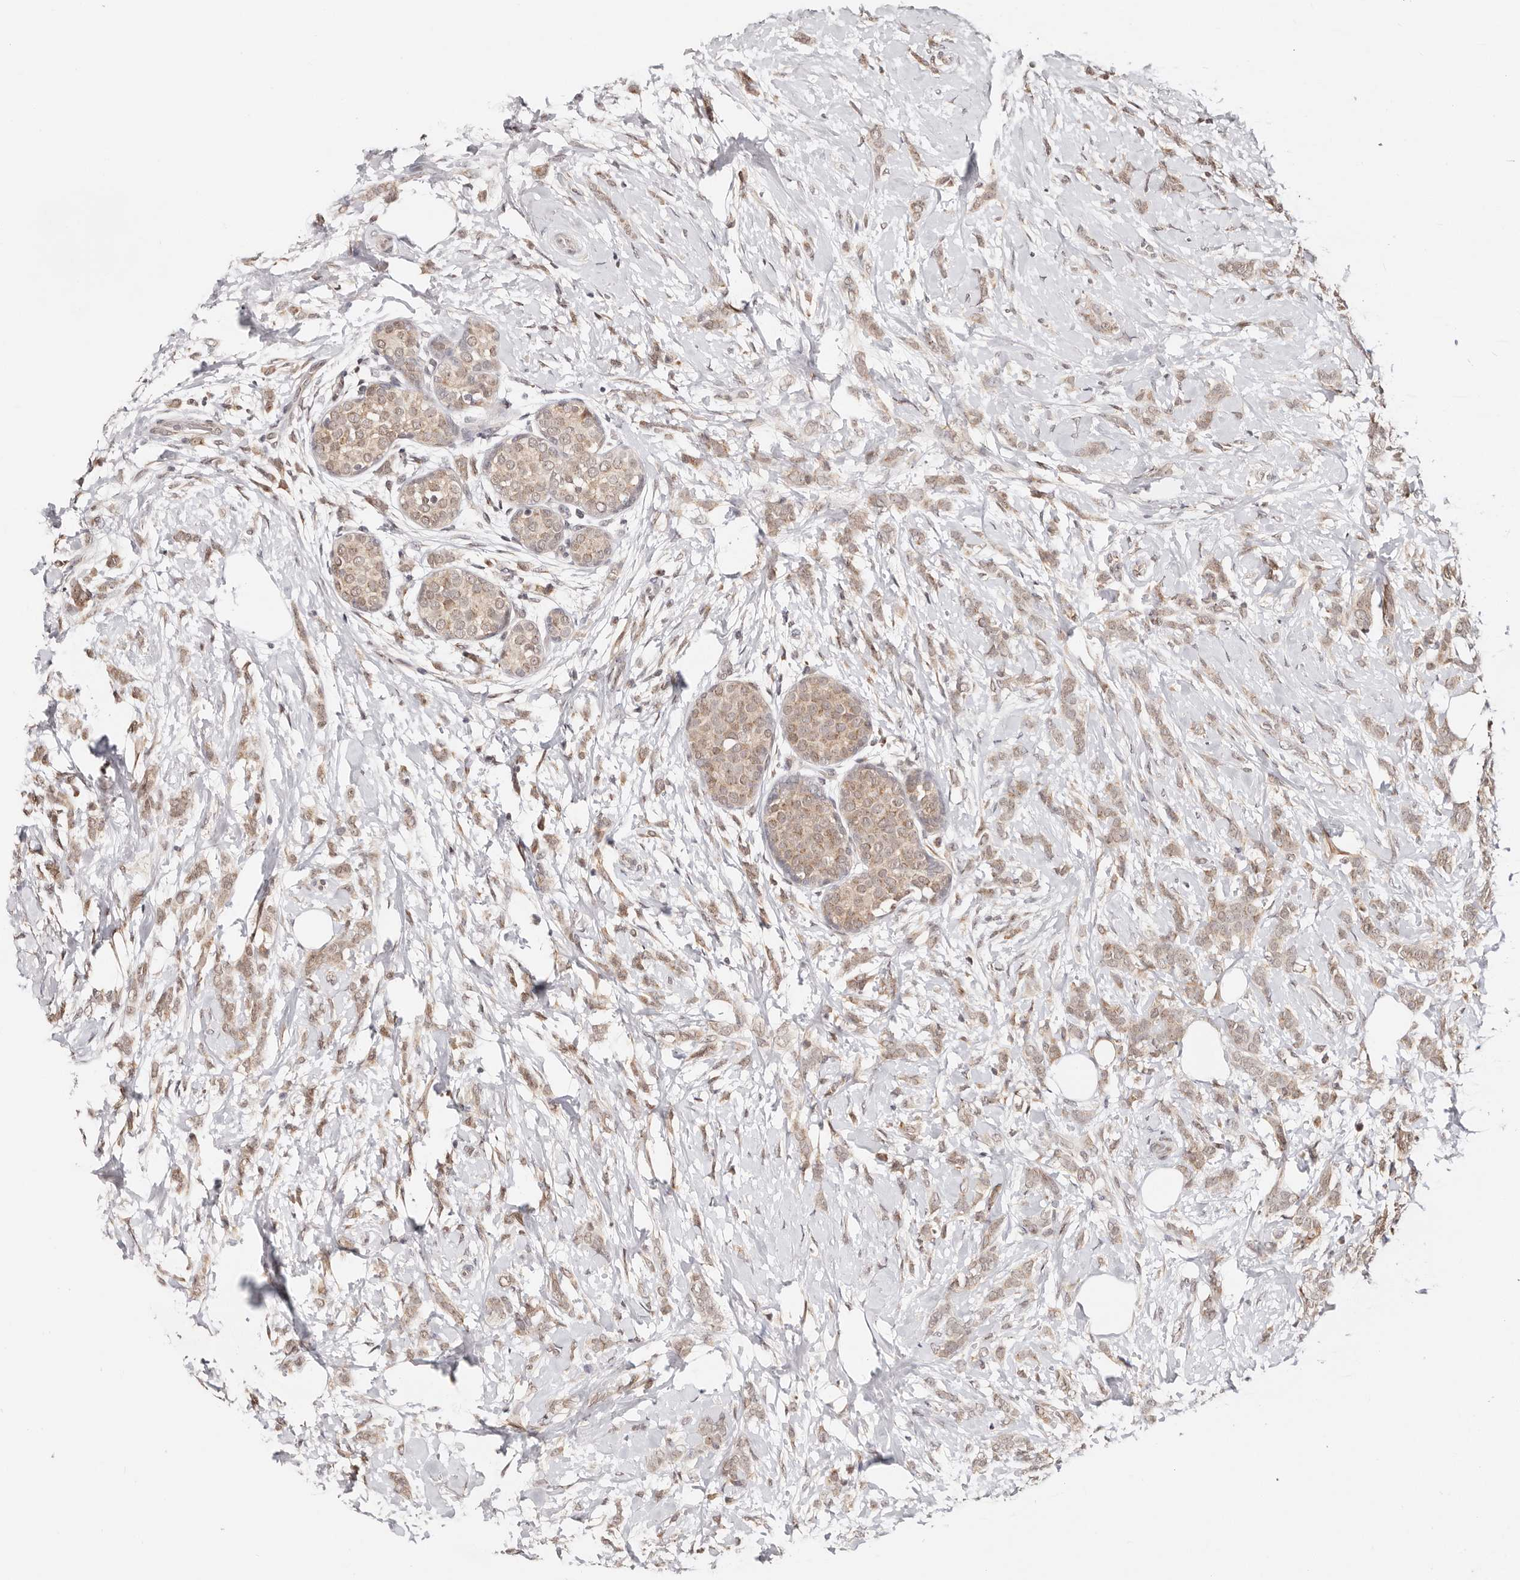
{"staining": {"intensity": "weak", "quantity": ">75%", "location": "cytoplasmic/membranous"}, "tissue": "breast cancer", "cell_type": "Tumor cells", "image_type": "cancer", "snomed": [{"axis": "morphology", "description": "Lobular carcinoma, in situ"}, {"axis": "morphology", "description": "Lobular carcinoma"}, {"axis": "topography", "description": "Breast"}], "caption": "Protein staining exhibits weak cytoplasmic/membranous staining in about >75% of tumor cells in lobular carcinoma in situ (breast).", "gene": "VIPAS39", "patient": {"sex": "female", "age": 41}}